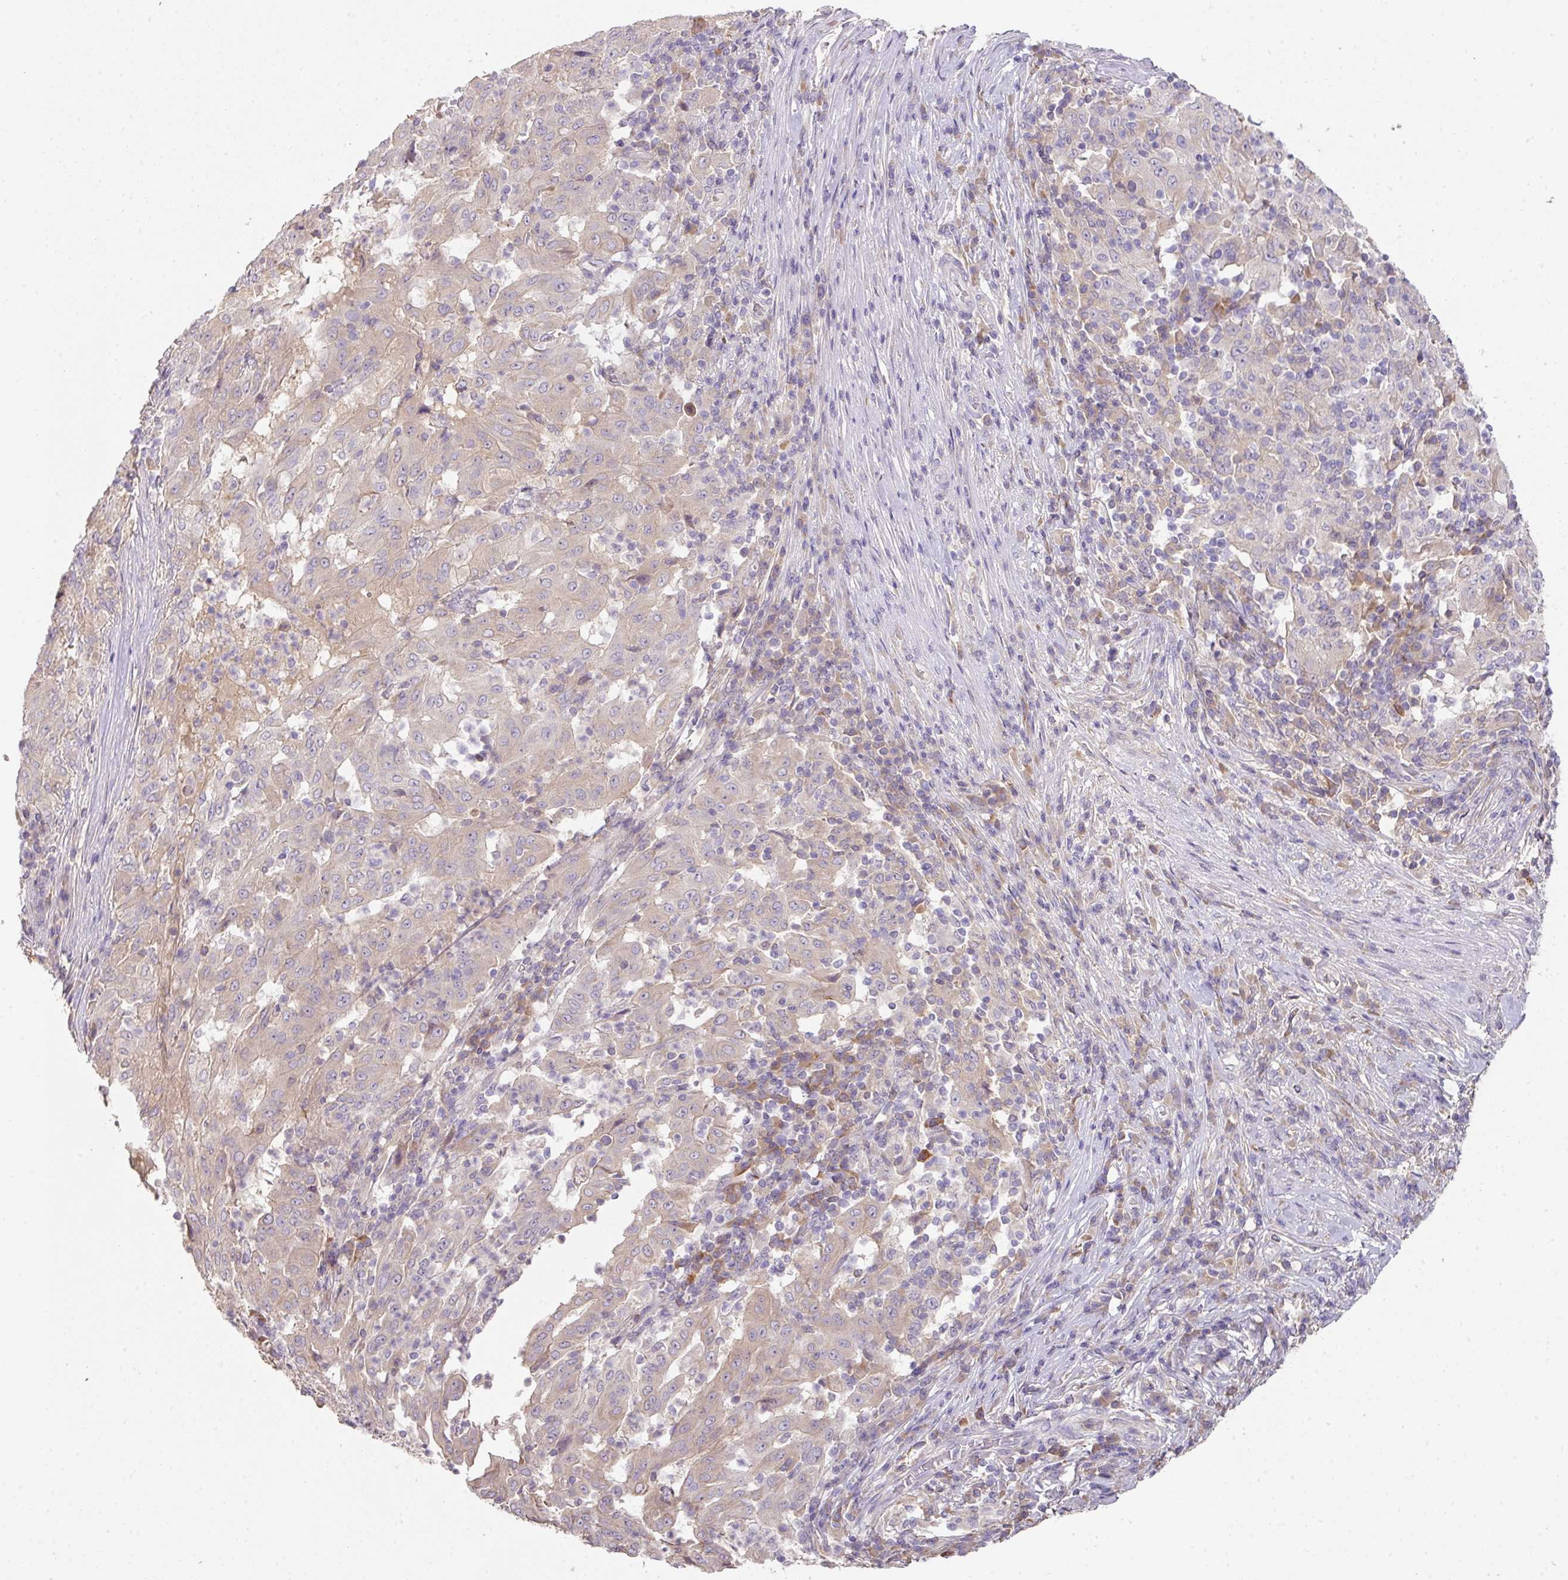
{"staining": {"intensity": "weak", "quantity": "<25%", "location": "cytoplasmic/membranous"}, "tissue": "pancreatic cancer", "cell_type": "Tumor cells", "image_type": "cancer", "snomed": [{"axis": "morphology", "description": "Adenocarcinoma, NOS"}, {"axis": "topography", "description": "Pancreas"}], "caption": "Immunohistochemistry (IHC) micrograph of neoplastic tissue: pancreatic cancer stained with DAB displays no significant protein positivity in tumor cells. (Brightfield microscopy of DAB (3,3'-diaminobenzidine) IHC at high magnification).", "gene": "ZNF266", "patient": {"sex": "male", "age": 63}}